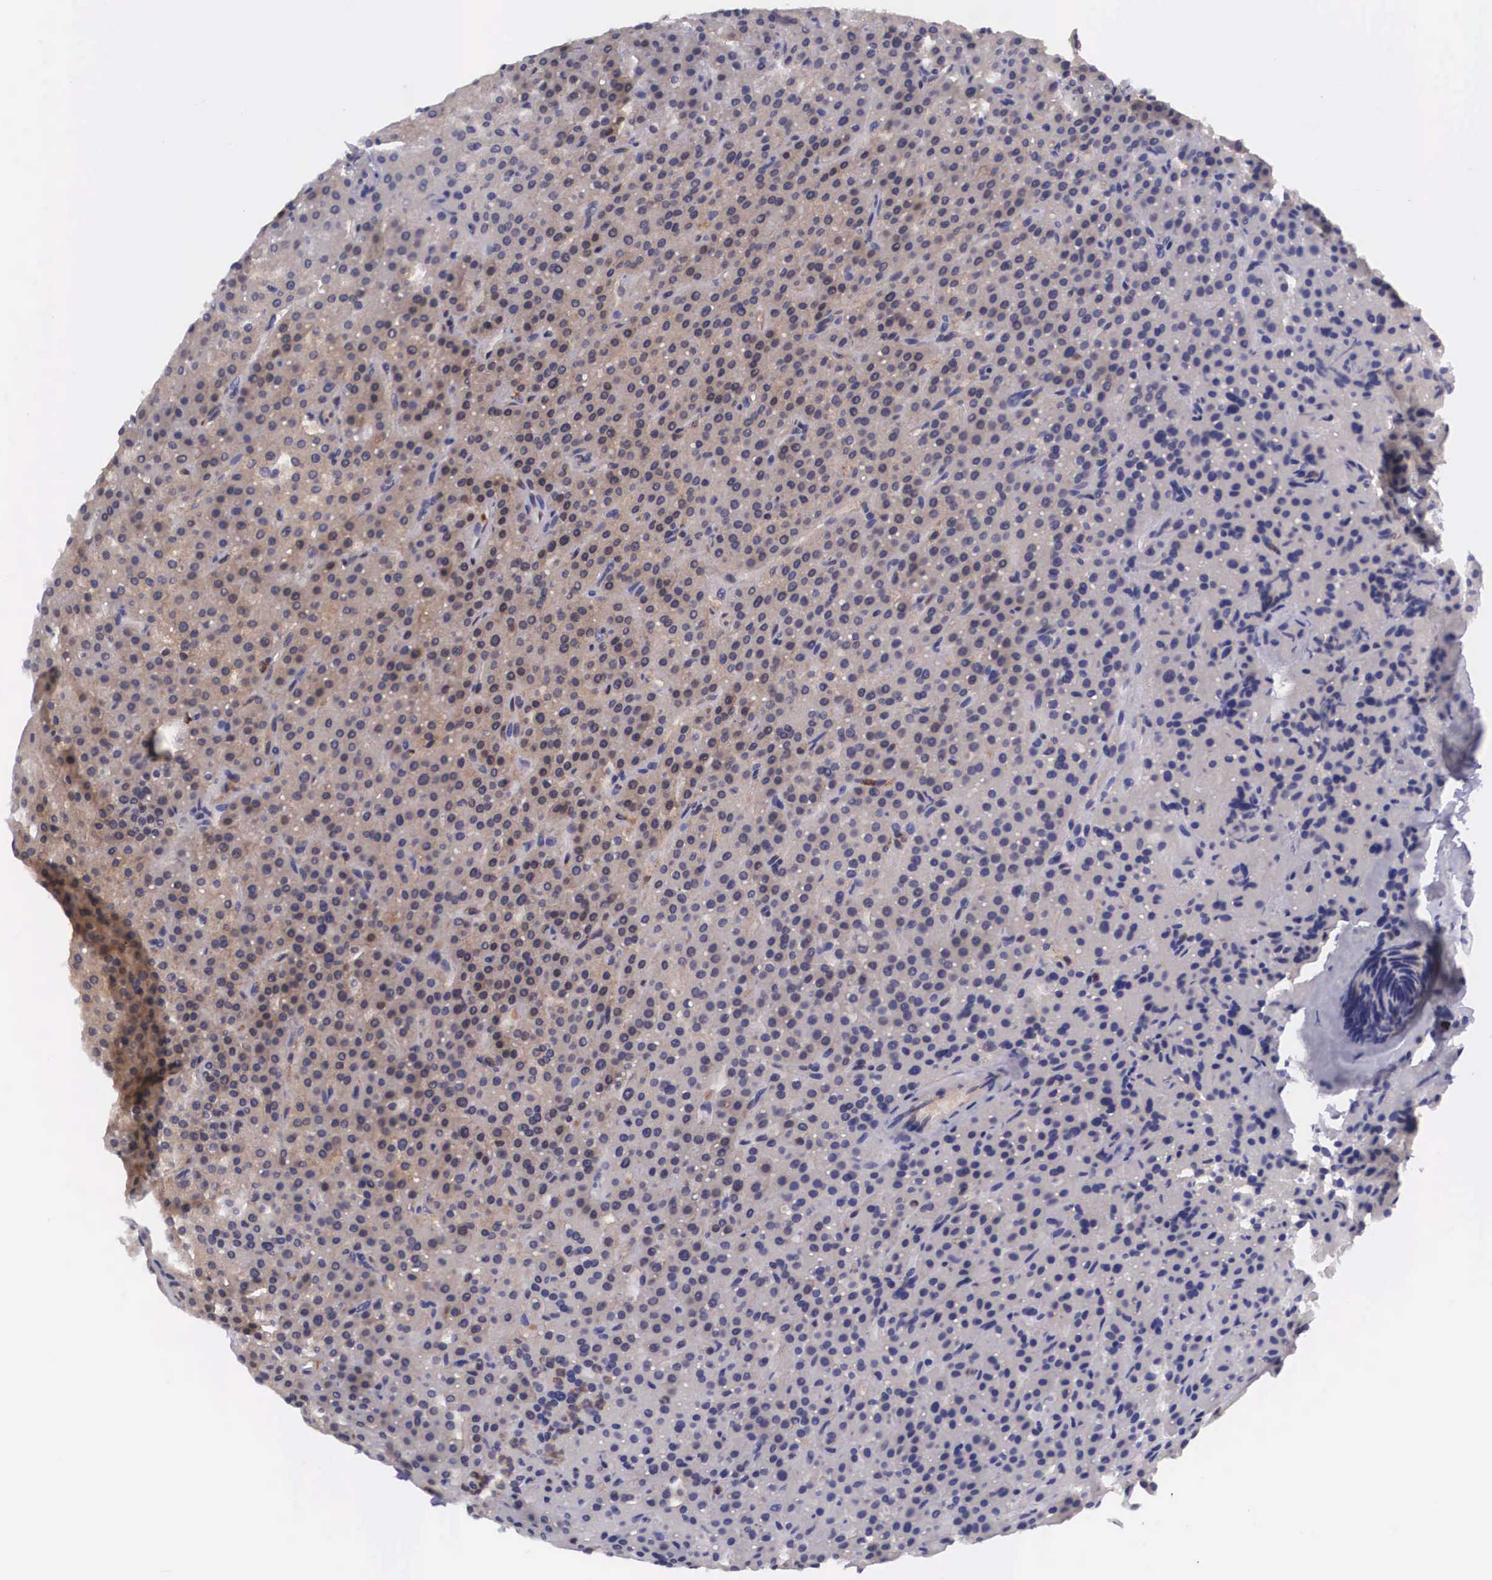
{"staining": {"intensity": "moderate", "quantity": "25%-75%", "location": "cytoplasmic/membranous"}, "tissue": "parathyroid gland", "cell_type": "Glandular cells", "image_type": "normal", "snomed": [{"axis": "morphology", "description": "Normal tissue, NOS"}, {"axis": "topography", "description": "Parathyroid gland"}], "caption": "Immunohistochemistry (IHC) (DAB (3,3'-diaminobenzidine)) staining of unremarkable human parathyroid gland displays moderate cytoplasmic/membranous protein staining in about 25%-75% of glandular cells. Ihc stains the protein in brown and the nuclei are stained blue.", "gene": "BCAR1", "patient": {"sex": "male", "age": 71}}